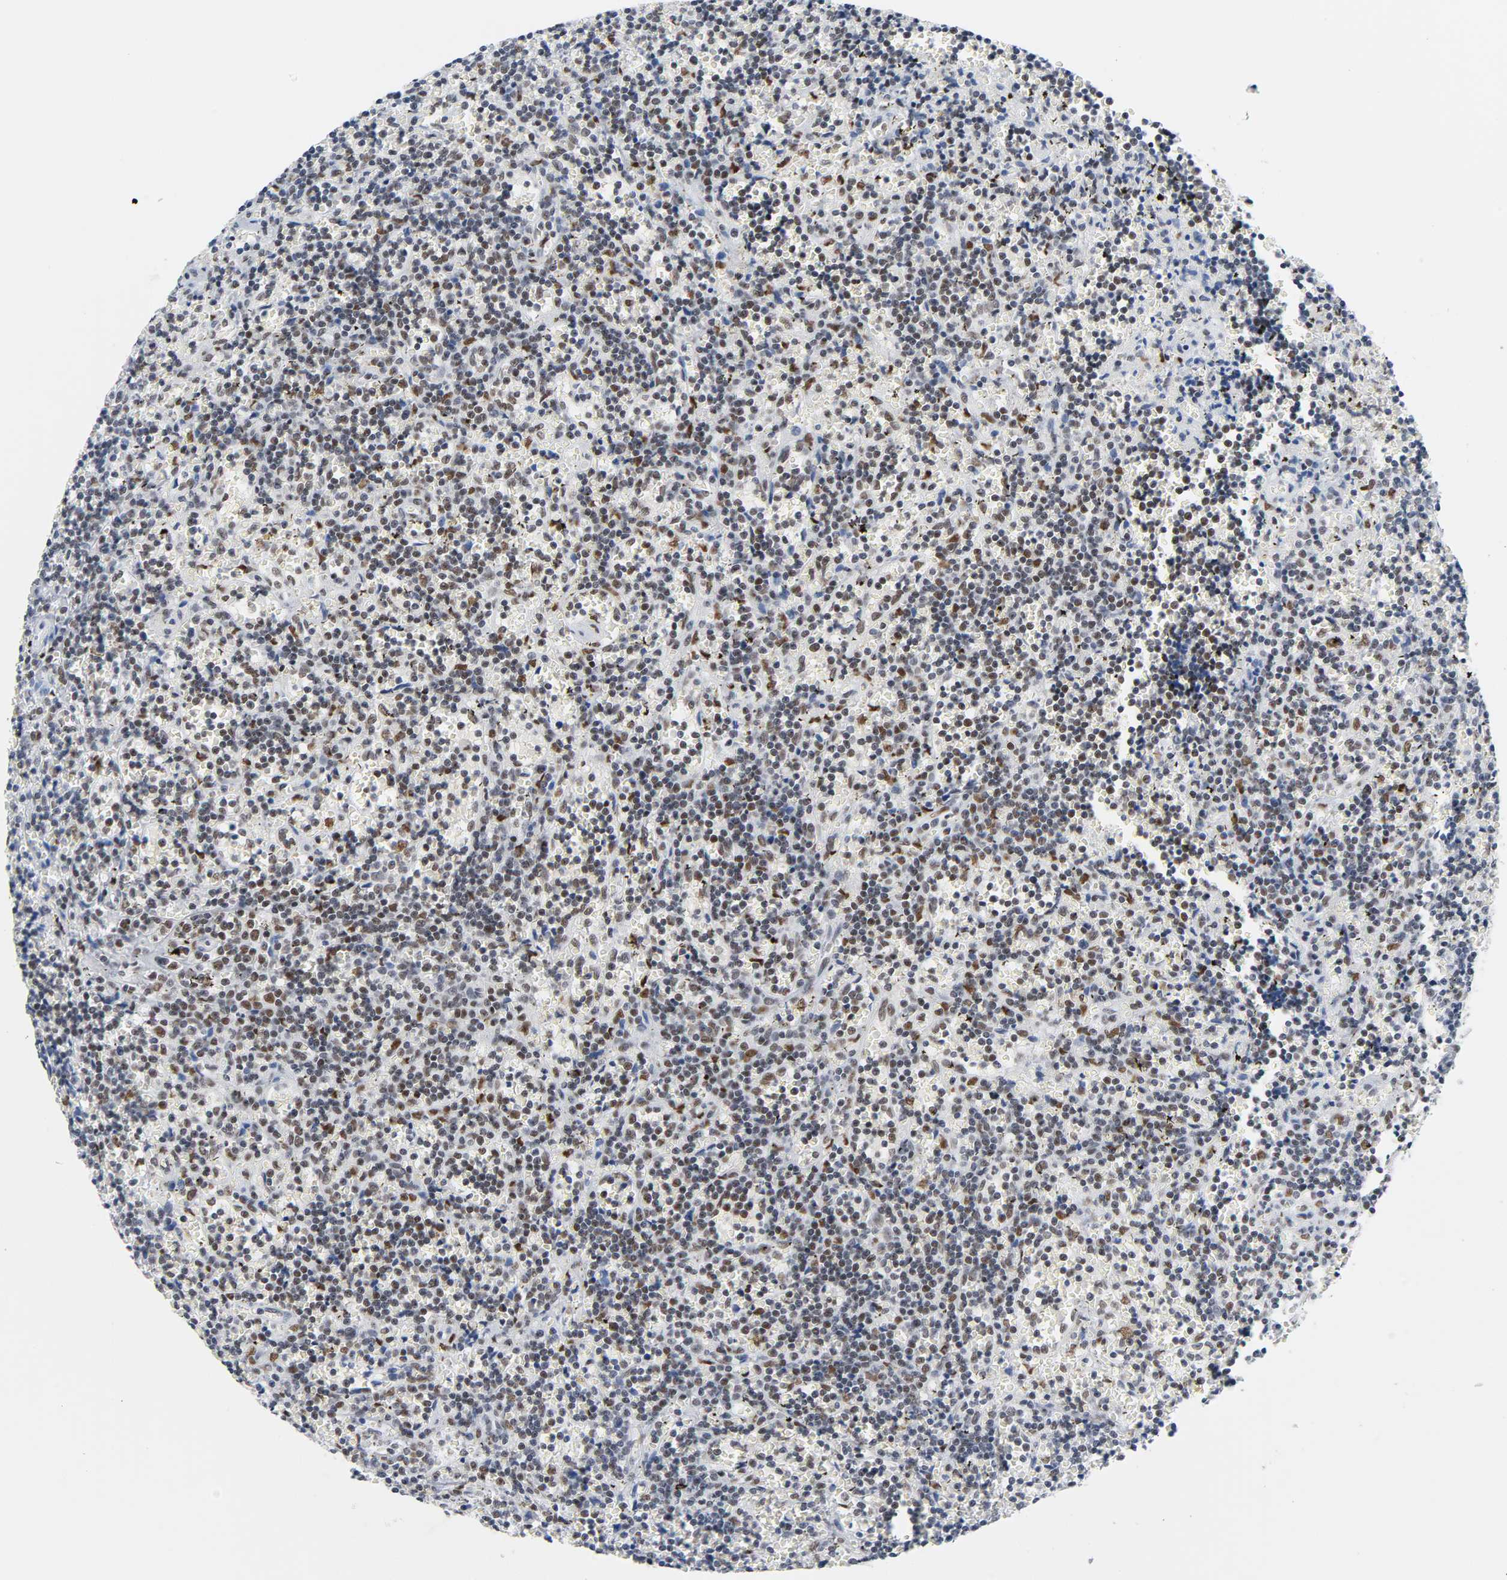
{"staining": {"intensity": "moderate", "quantity": "25%-75%", "location": "nuclear"}, "tissue": "lymphoma", "cell_type": "Tumor cells", "image_type": "cancer", "snomed": [{"axis": "morphology", "description": "Malignant lymphoma, non-Hodgkin's type, Low grade"}, {"axis": "topography", "description": "Spleen"}], "caption": "Immunohistochemistry (IHC) micrograph of neoplastic tissue: low-grade malignant lymphoma, non-Hodgkin's type stained using IHC exhibits medium levels of moderate protein expression localized specifically in the nuclear of tumor cells, appearing as a nuclear brown color.", "gene": "CSTF2", "patient": {"sex": "male", "age": 60}}